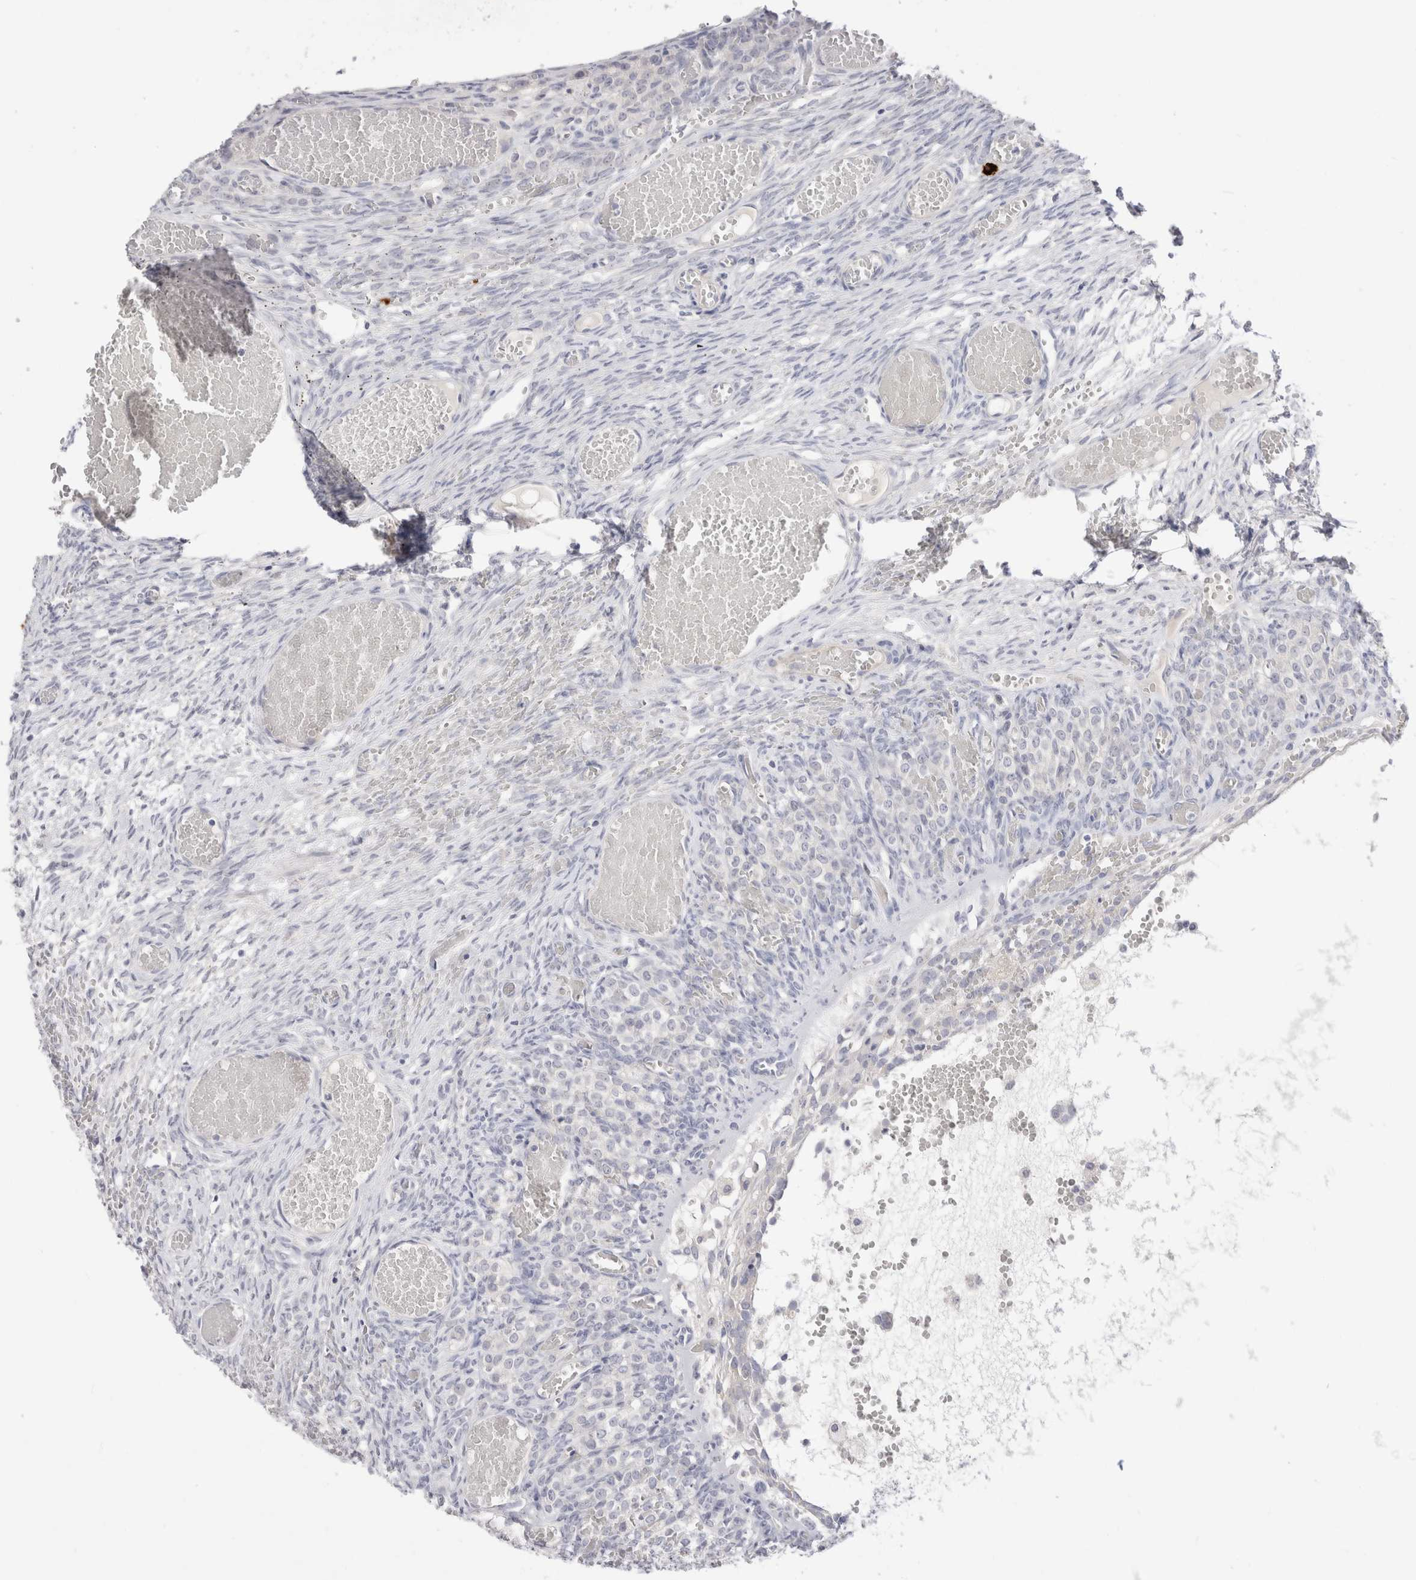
{"staining": {"intensity": "negative", "quantity": "none", "location": "none"}, "tissue": "ovary", "cell_type": "Ovarian stroma cells", "image_type": "normal", "snomed": [{"axis": "morphology", "description": "Adenocarcinoma, NOS"}, {"axis": "topography", "description": "Endometrium"}], "caption": "Ovarian stroma cells are negative for brown protein staining in unremarkable ovary. (DAB (3,3'-diaminobenzidine) IHC visualized using brightfield microscopy, high magnification).", "gene": "SPINK2", "patient": {"sex": "female", "age": 32}}